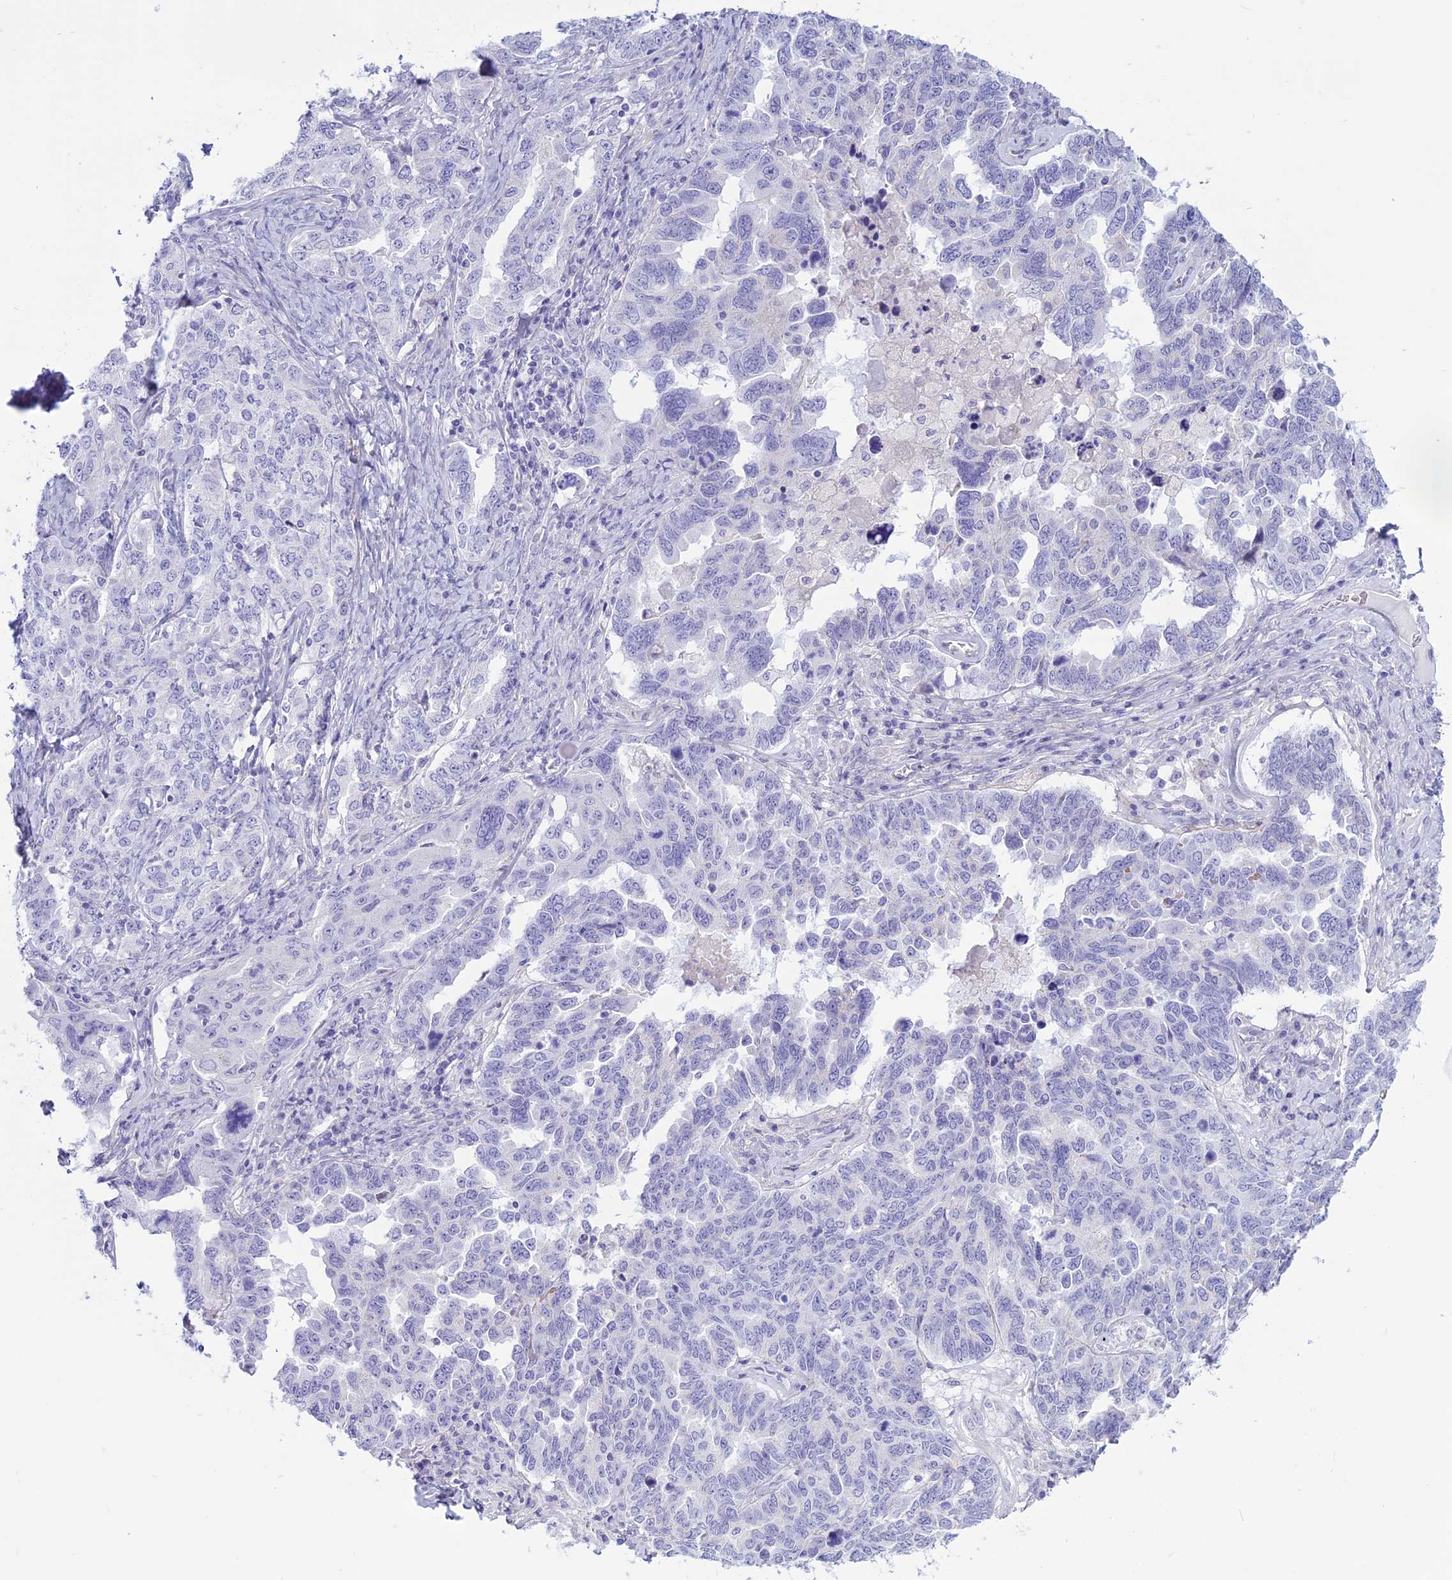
{"staining": {"intensity": "negative", "quantity": "none", "location": "none"}, "tissue": "ovarian cancer", "cell_type": "Tumor cells", "image_type": "cancer", "snomed": [{"axis": "morphology", "description": "Carcinoma, endometroid"}, {"axis": "topography", "description": "Ovary"}], "caption": "An image of endometroid carcinoma (ovarian) stained for a protein shows no brown staining in tumor cells.", "gene": "SPHKAP", "patient": {"sex": "female", "age": 62}}